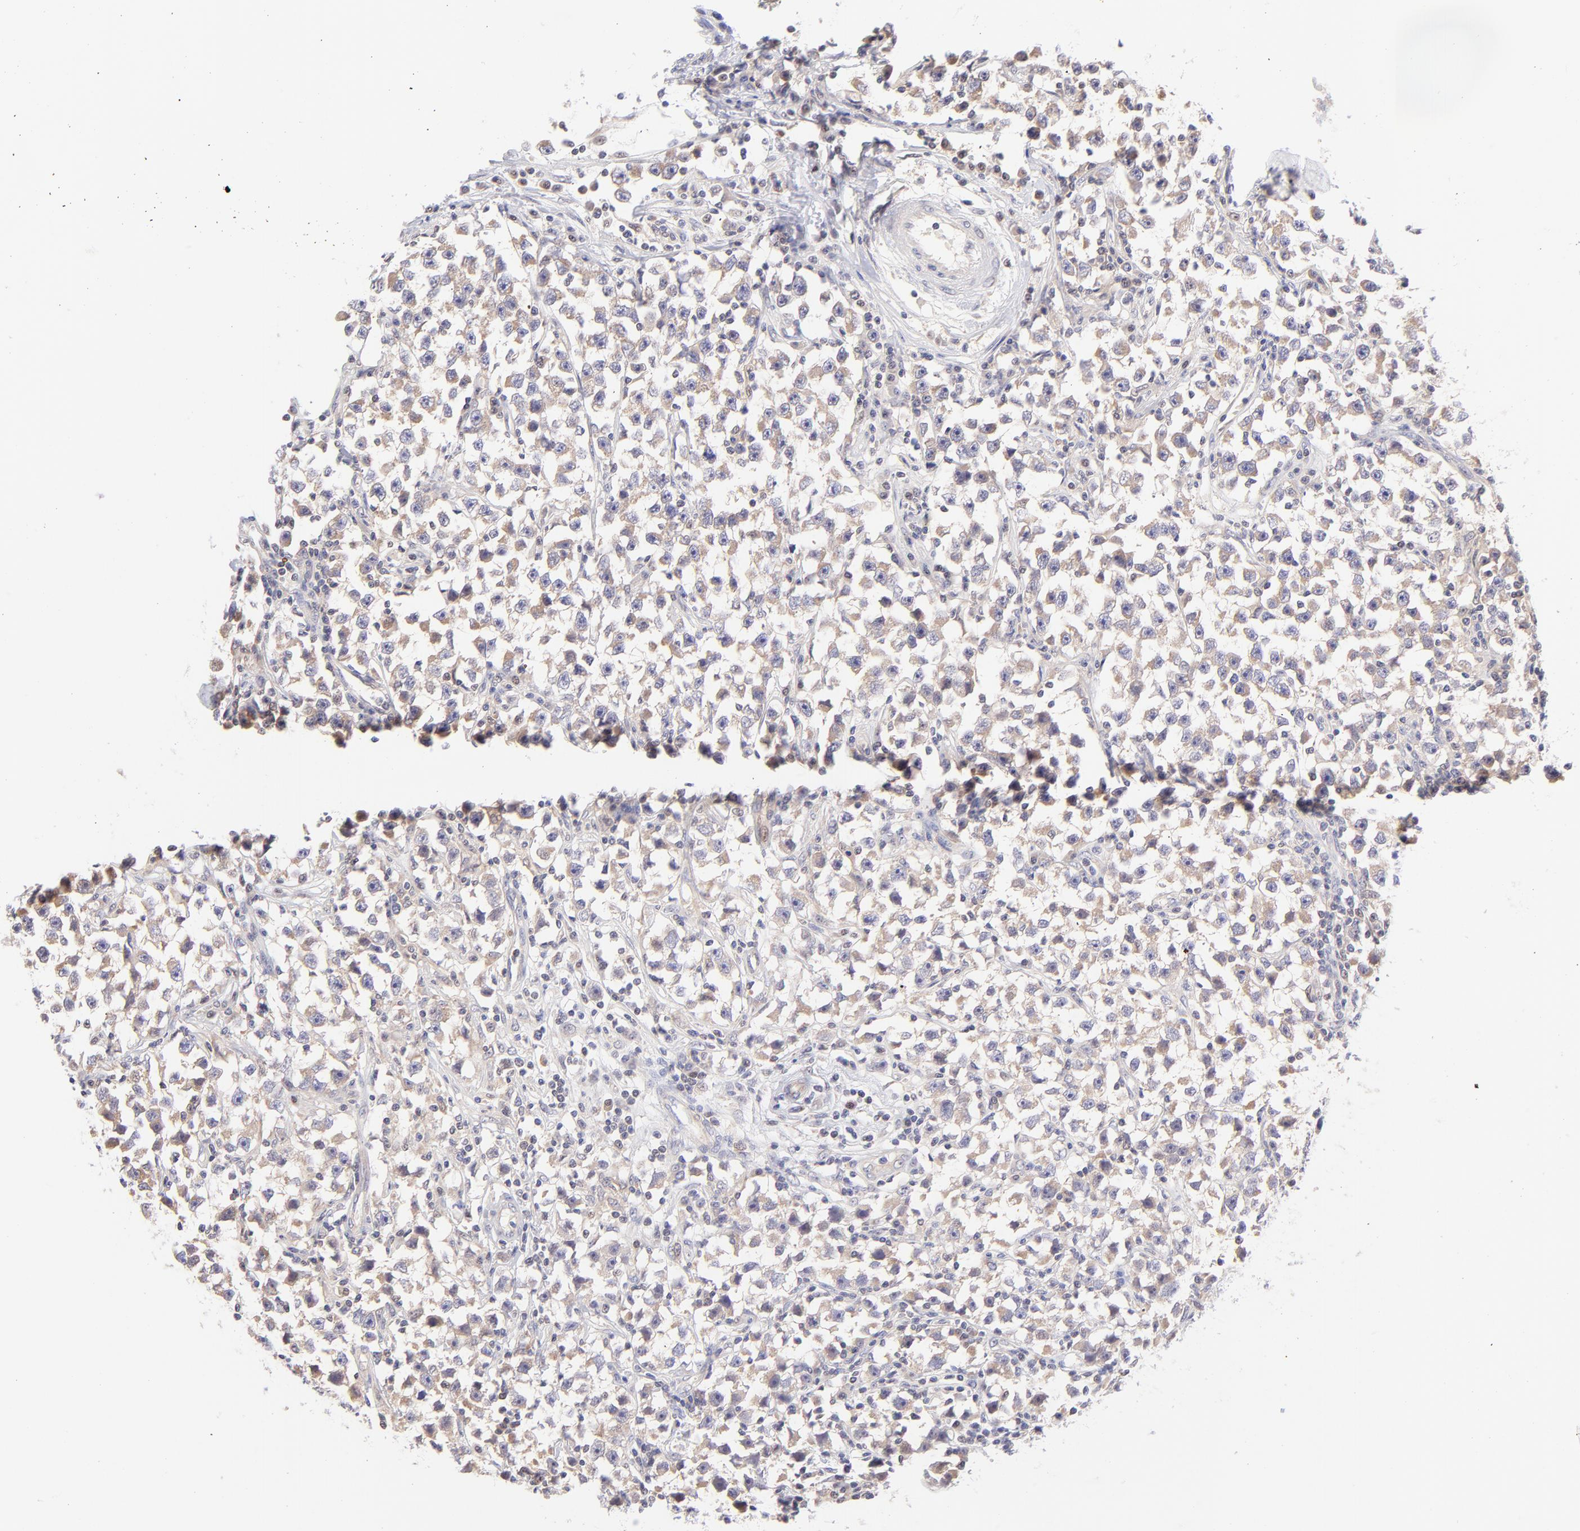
{"staining": {"intensity": "weak", "quantity": ">75%", "location": "cytoplasmic/membranous"}, "tissue": "testis cancer", "cell_type": "Tumor cells", "image_type": "cancer", "snomed": [{"axis": "morphology", "description": "Seminoma, NOS"}, {"axis": "topography", "description": "Testis"}], "caption": "An image of seminoma (testis) stained for a protein exhibits weak cytoplasmic/membranous brown staining in tumor cells.", "gene": "PBDC1", "patient": {"sex": "male", "age": 33}}